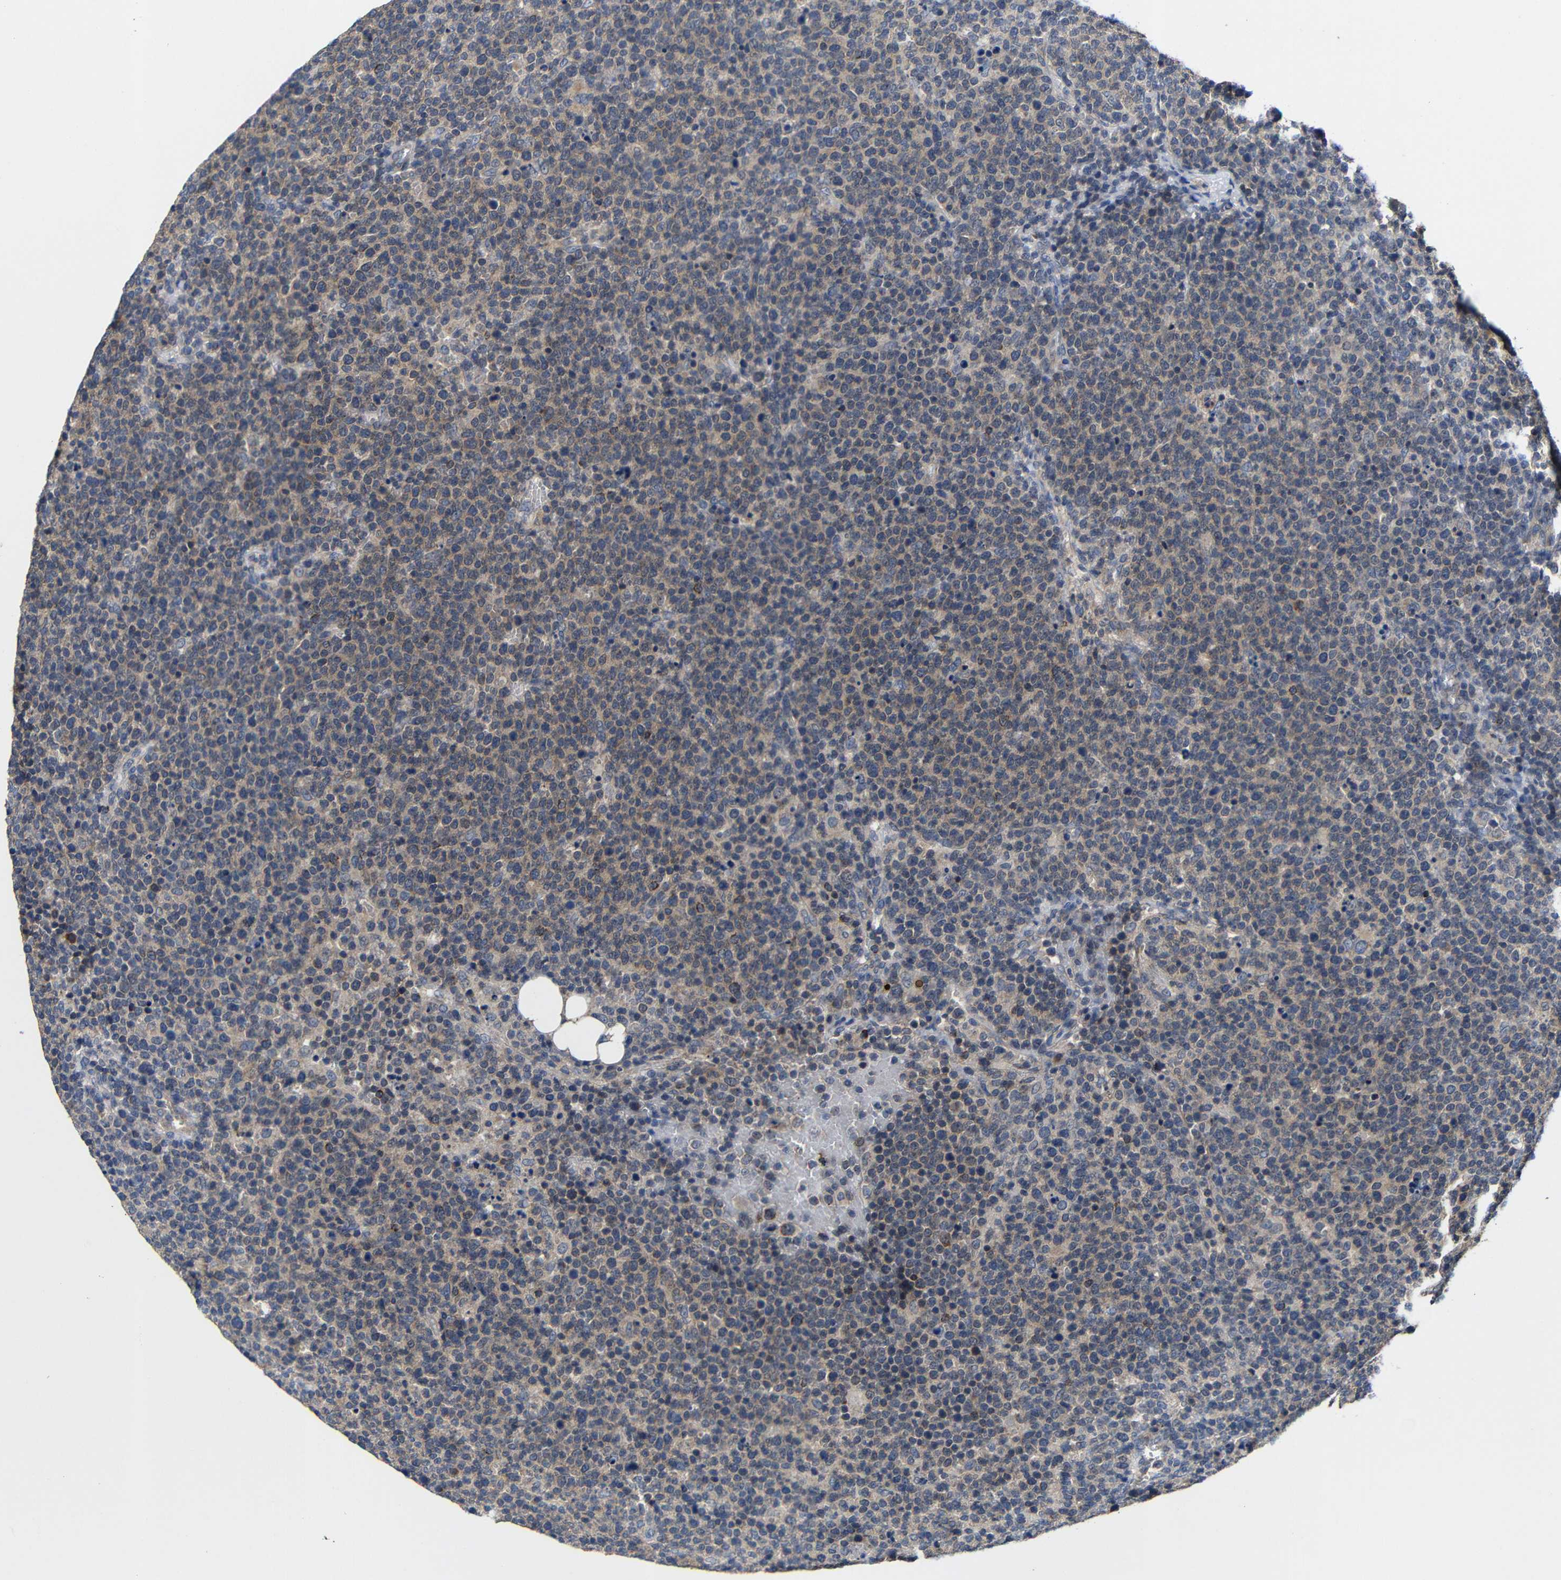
{"staining": {"intensity": "weak", "quantity": ">75%", "location": "cytoplasmic/membranous"}, "tissue": "lymphoma", "cell_type": "Tumor cells", "image_type": "cancer", "snomed": [{"axis": "morphology", "description": "Malignant lymphoma, non-Hodgkin's type, High grade"}, {"axis": "topography", "description": "Lymph node"}], "caption": "There is low levels of weak cytoplasmic/membranous staining in tumor cells of high-grade malignant lymphoma, non-Hodgkin's type, as demonstrated by immunohistochemical staining (brown color).", "gene": "LPAR5", "patient": {"sex": "male", "age": 61}}